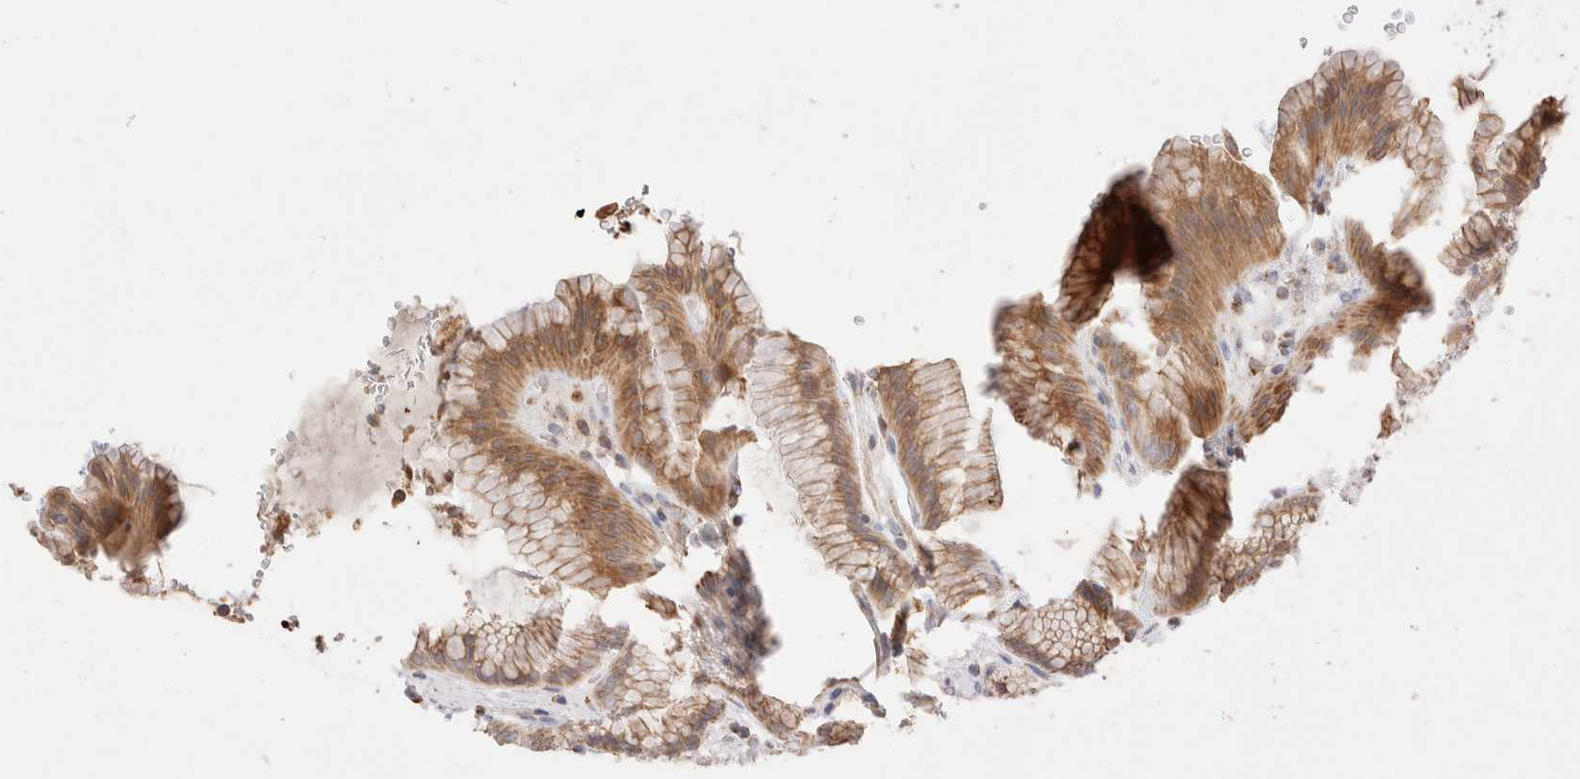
{"staining": {"intensity": "moderate", "quantity": ">75%", "location": "cytoplasmic/membranous"}, "tissue": "stomach", "cell_type": "Glandular cells", "image_type": "normal", "snomed": [{"axis": "morphology", "description": "Normal tissue, NOS"}, {"axis": "topography", "description": "Stomach"}], "caption": "Moderate cytoplasmic/membranous positivity for a protein is identified in about >75% of glandular cells of benign stomach using IHC.", "gene": "TMPPE", "patient": {"sex": "male", "age": 42}}